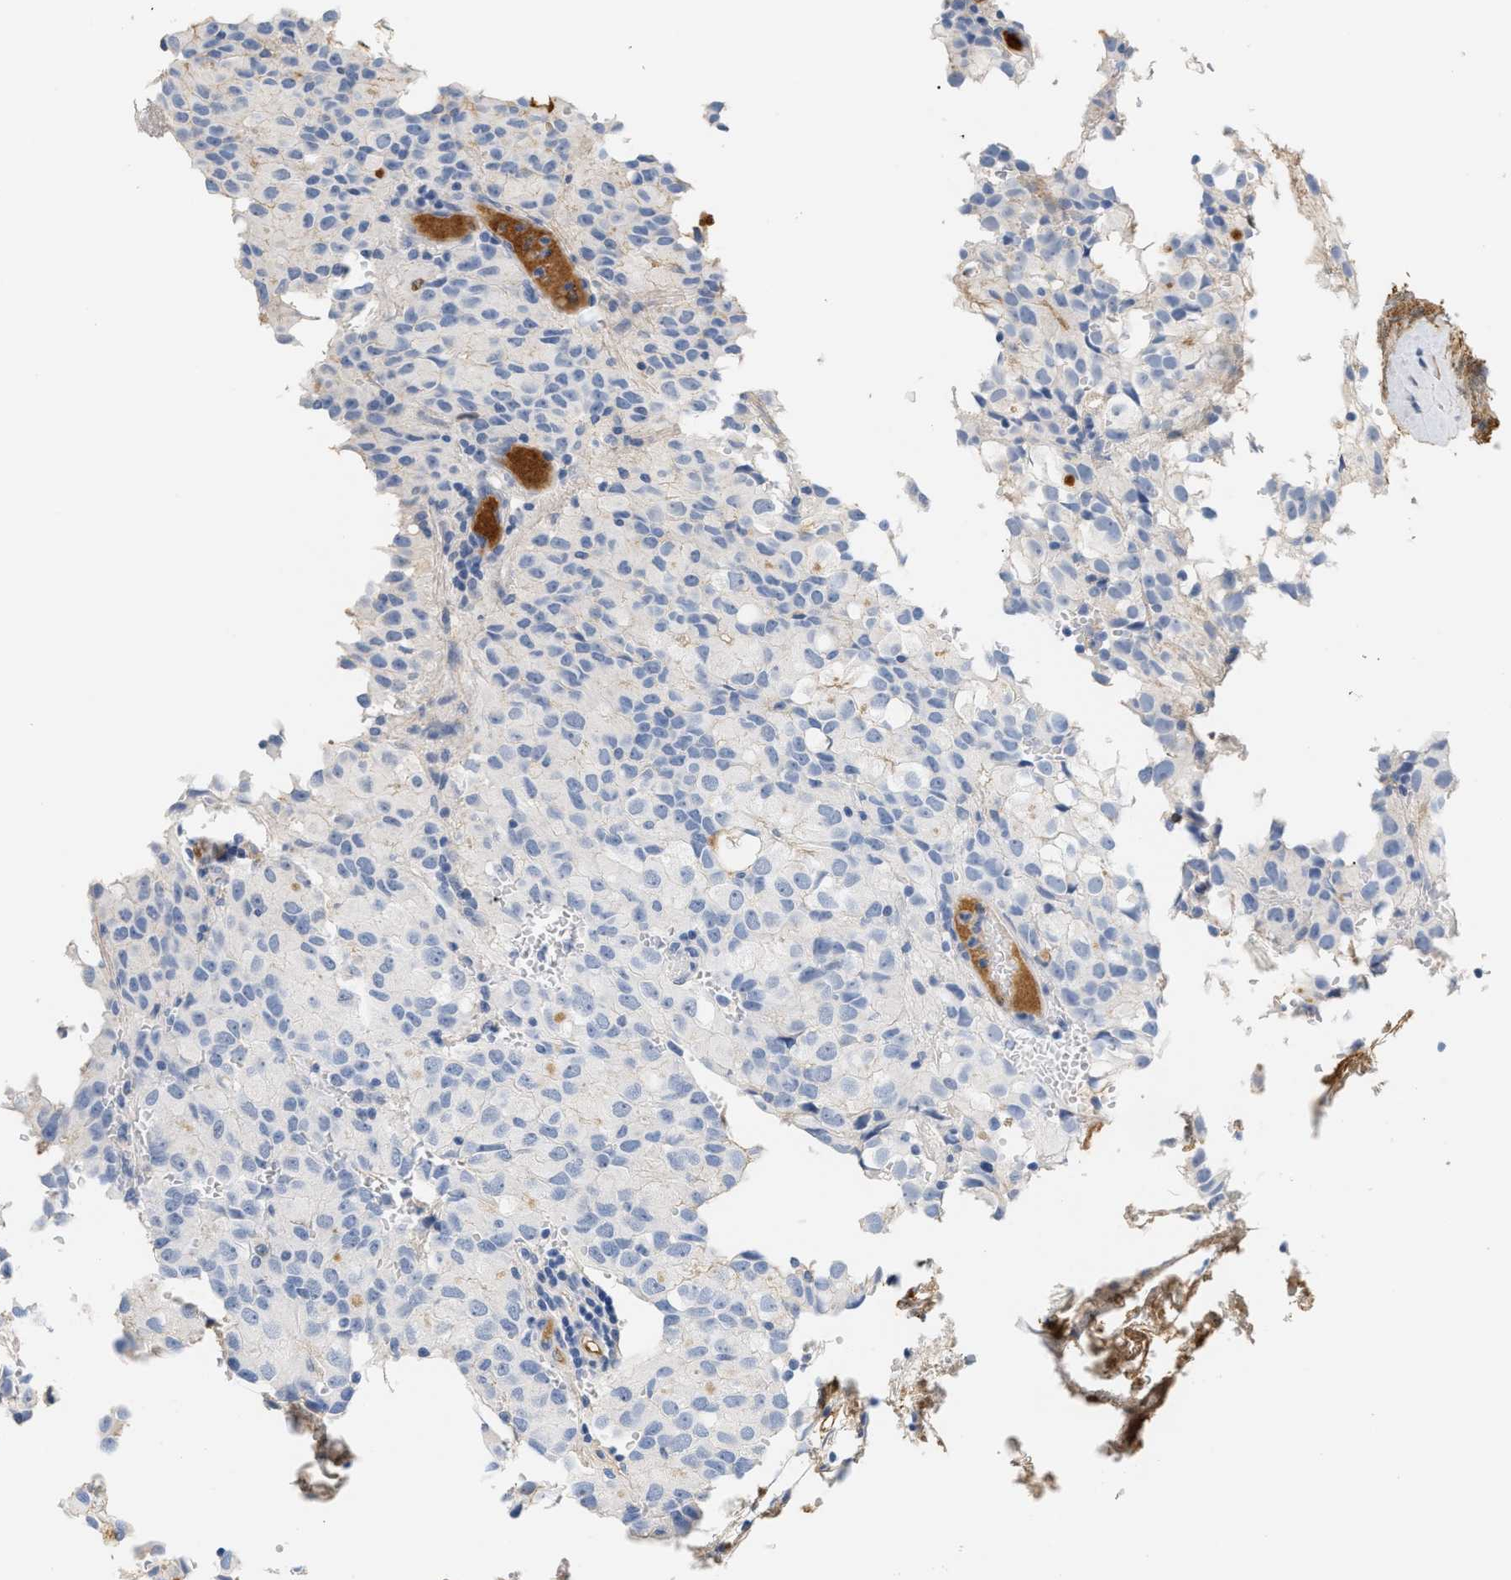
{"staining": {"intensity": "negative", "quantity": "none", "location": "none"}, "tissue": "glioma", "cell_type": "Tumor cells", "image_type": "cancer", "snomed": [{"axis": "morphology", "description": "Glioma, malignant, High grade"}, {"axis": "topography", "description": "Brain"}], "caption": "This is a photomicrograph of IHC staining of glioma, which shows no positivity in tumor cells.", "gene": "CFH", "patient": {"sex": "male", "age": 32}}